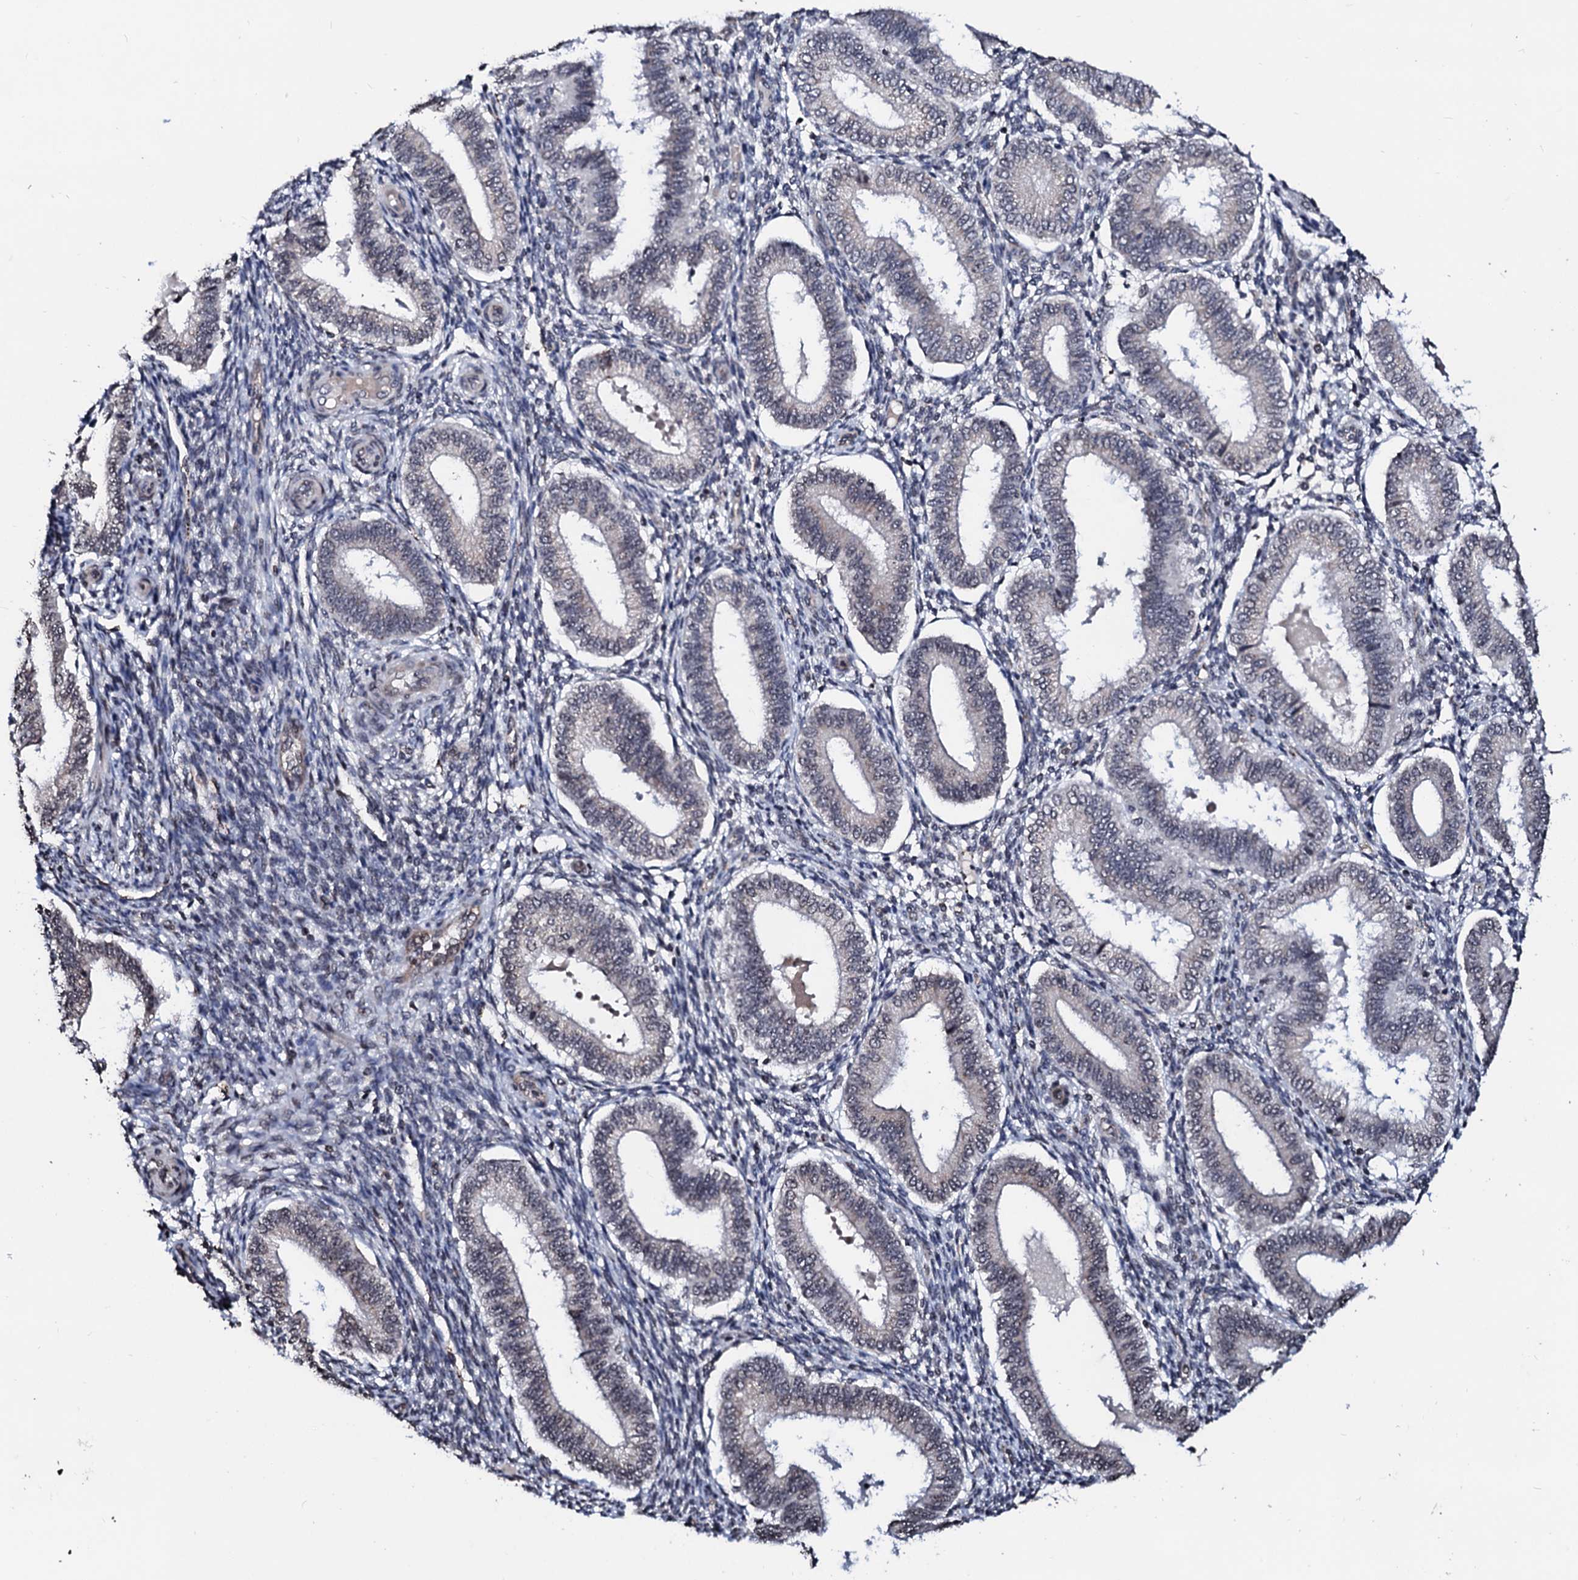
{"staining": {"intensity": "negative", "quantity": "none", "location": "none"}, "tissue": "endometrium", "cell_type": "Cells in endometrial stroma", "image_type": "normal", "snomed": [{"axis": "morphology", "description": "Normal tissue, NOS"}, {"axis": "topography", "description": "Endometrium"}], "caption": "High magnification brightfield microscopy of normal endometrium stained with DAB (brown) and counterstained with hematoxylin (blue): cells in endometrial stroma show no significant positivity.", "gene": "LSM11", "patient": {"sex": "female", "age": 39}}